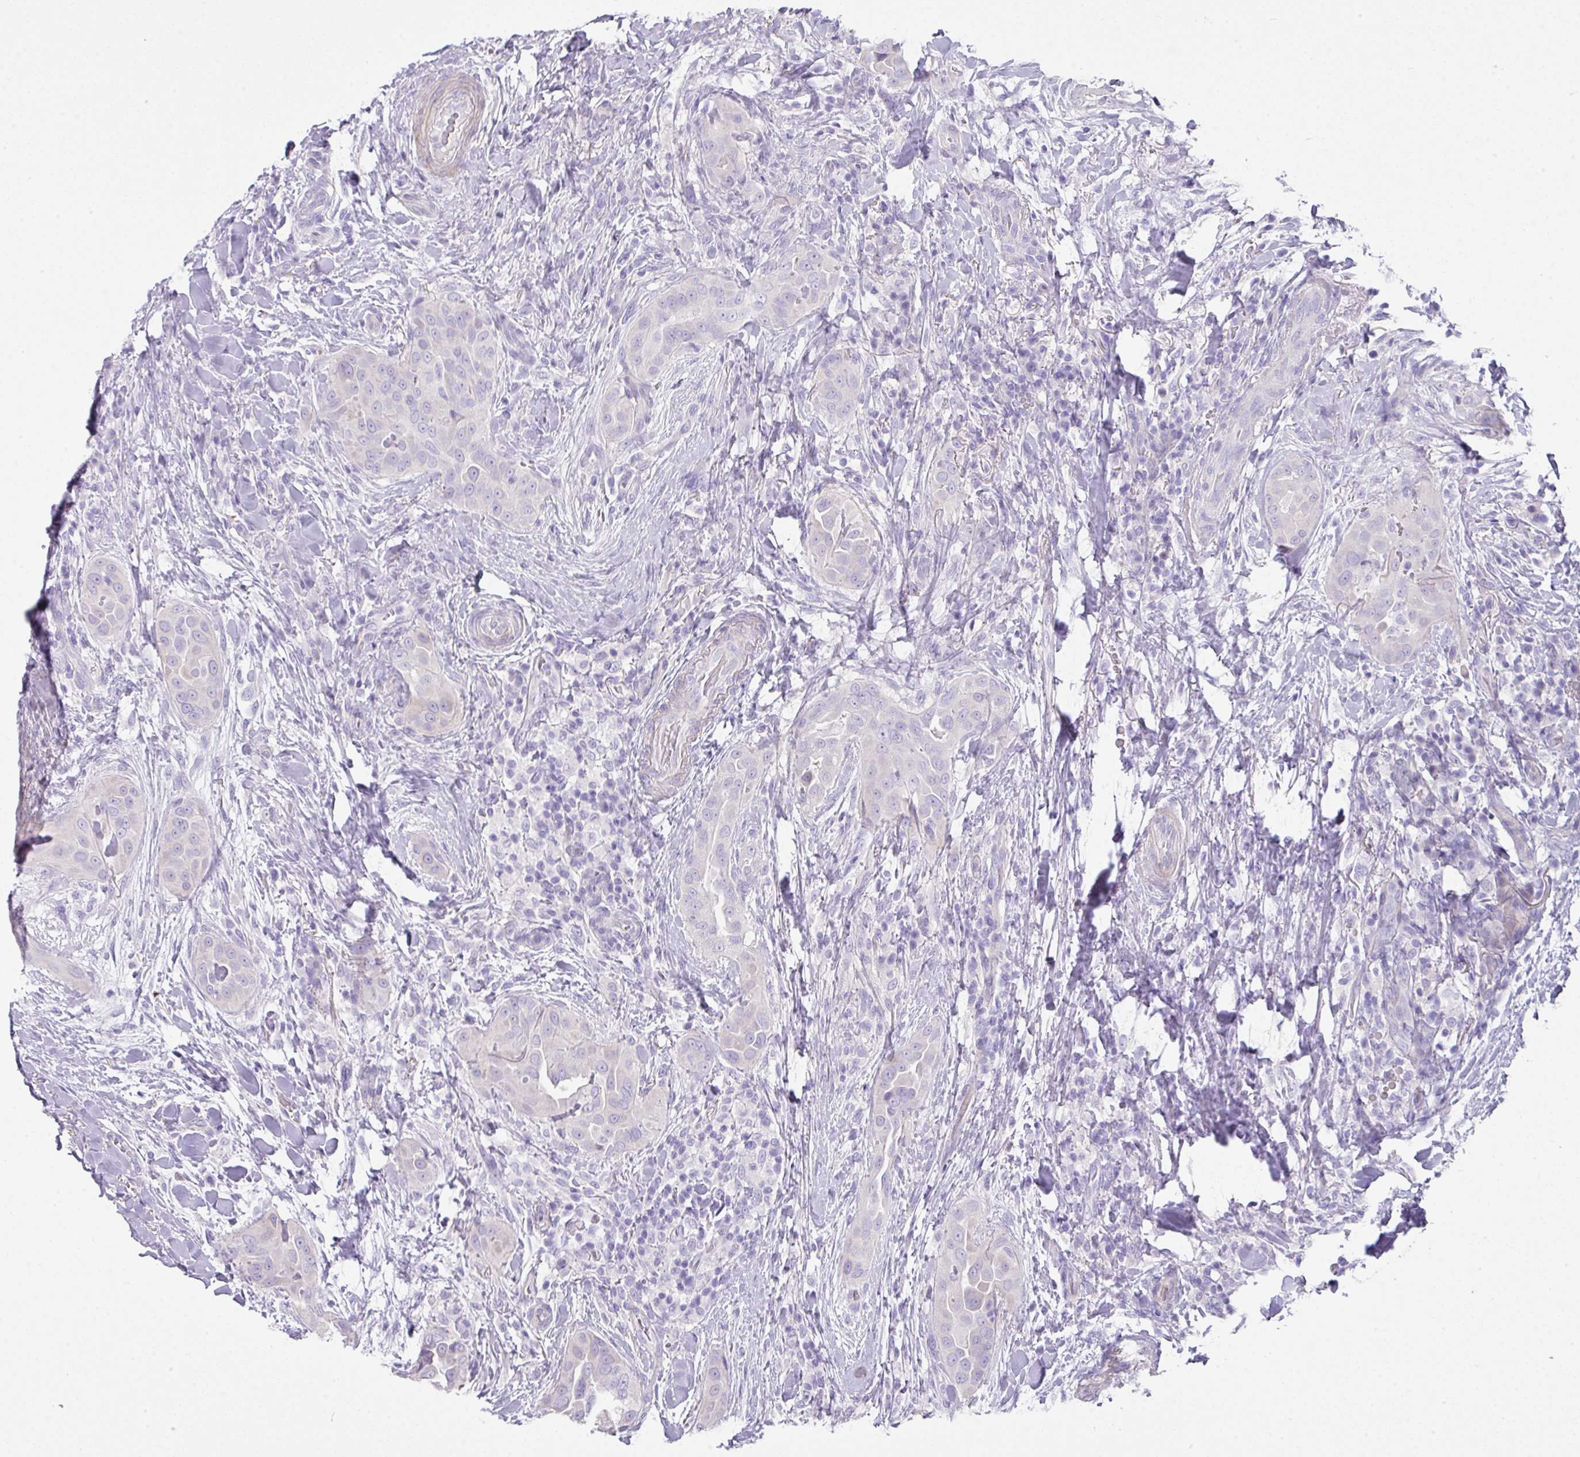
{"staining": {"intensity": "negative", "quantity": "none", "location": "none"}, "tissue": "thyroid cancer", "cell_type": "Tumor cells", "image_type": "cancer", "snomed": [{"axis": "morphology", "description": "Papillary adenocarcinoma, NOS"}, {"axis": "topography", "description": "Thyroid gland"}], "caption": "A histopathology image of thyroid papillary adenocarcinoma stained for a protein shows no brown staining in tumor cells.", "gene": "GLI4", "patient": {"sex": "male", "age": 61}}